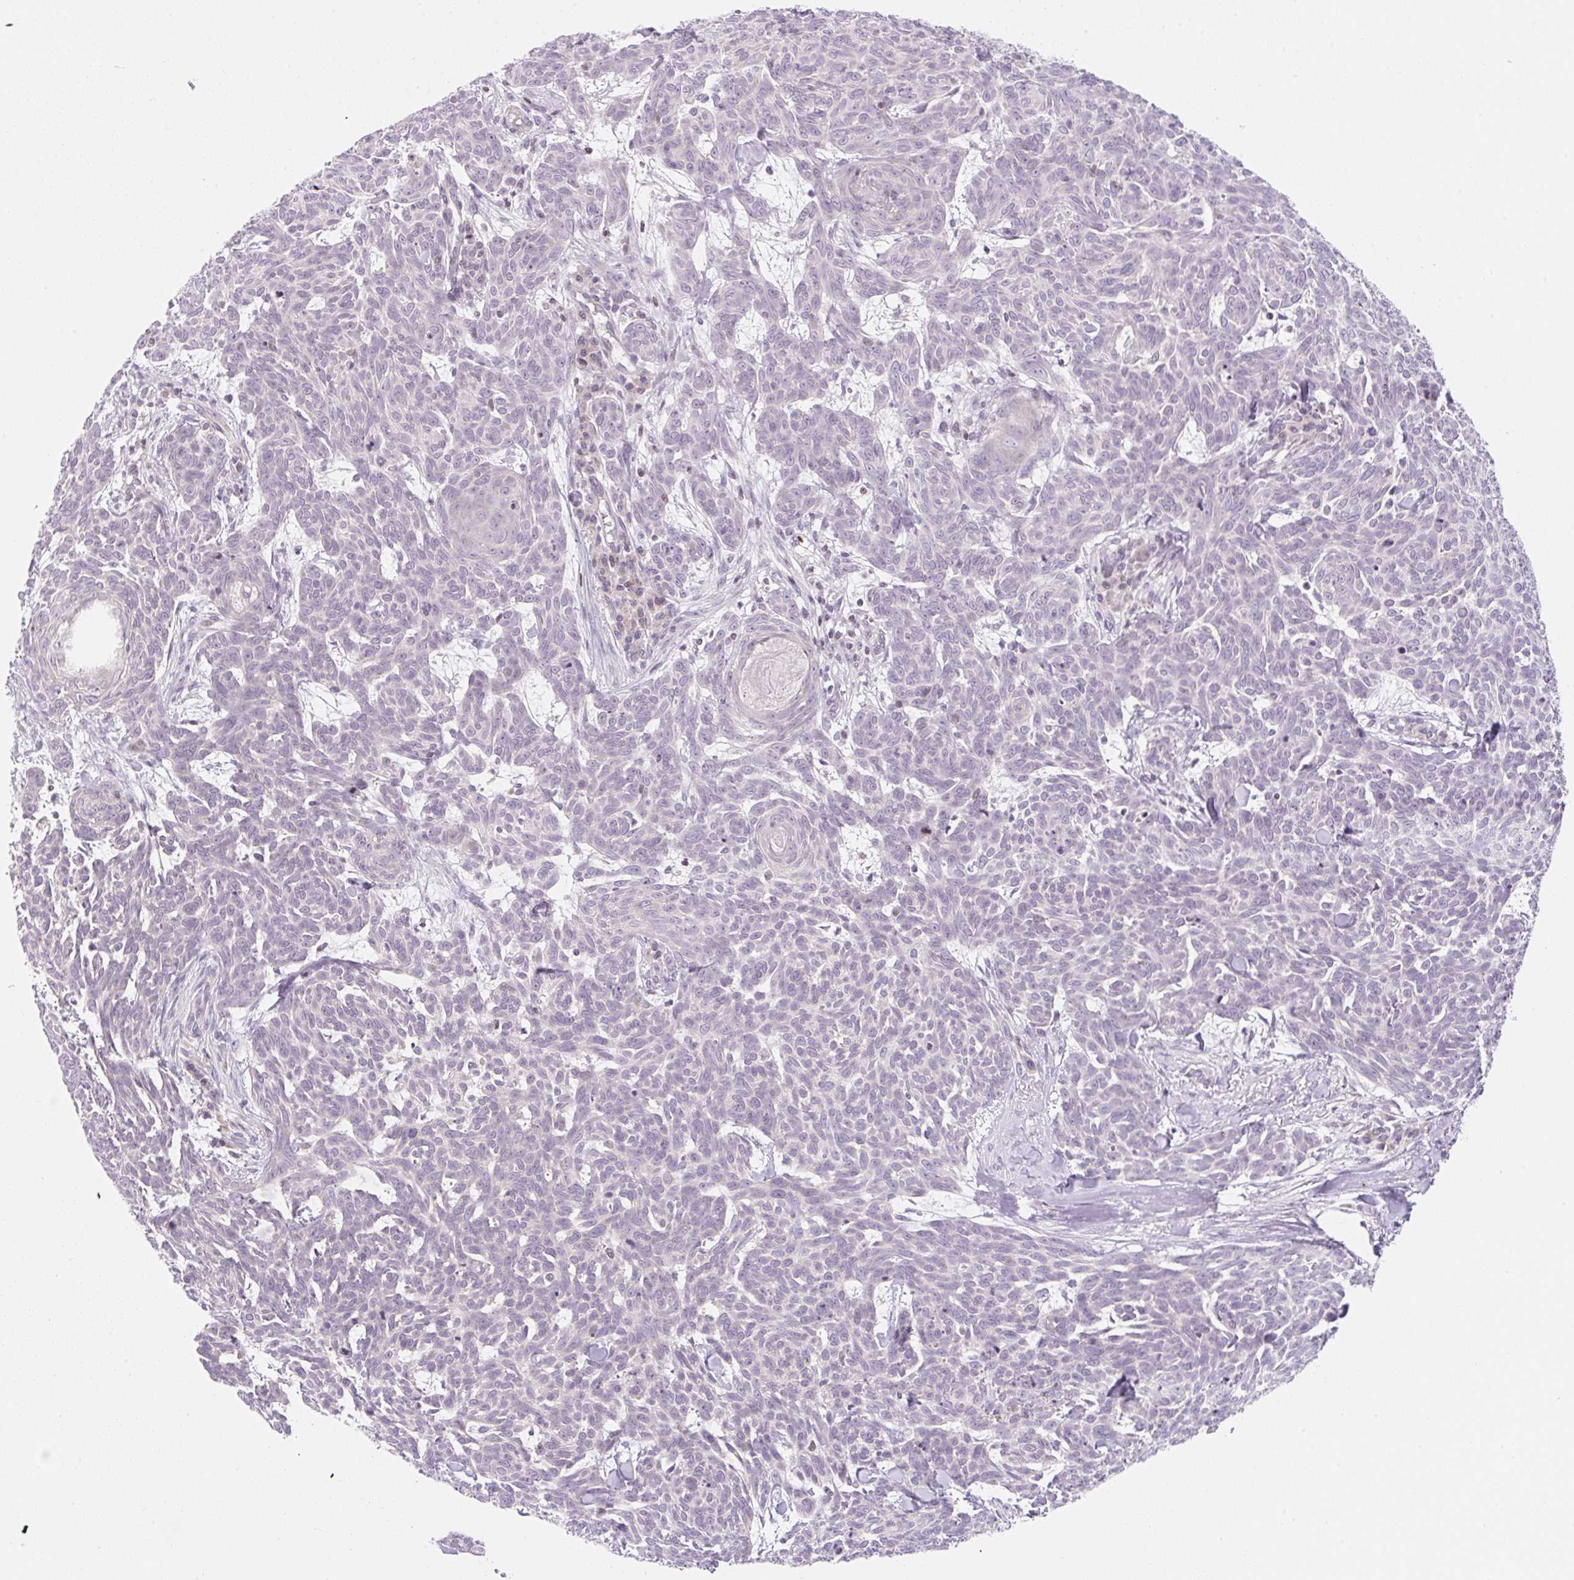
{"staining": {"intensity": "negative", "quantity": "none", "location": "none"}, "tissue": "skin cancer", "cell_type": "Tumor cells", "image_type": "cancer", "snomed": [{"axis": "morphology", "description": "Basal cell carcinoma"}, {"axis": "topography", "description": "Skin"}], "caption": "This is an IHC micrograph of human basal cell carcinoma (skin). There is no staining in tumor cells.", "gene": "CASKIN1", "patient": {"sex": "female", "age": 93}}